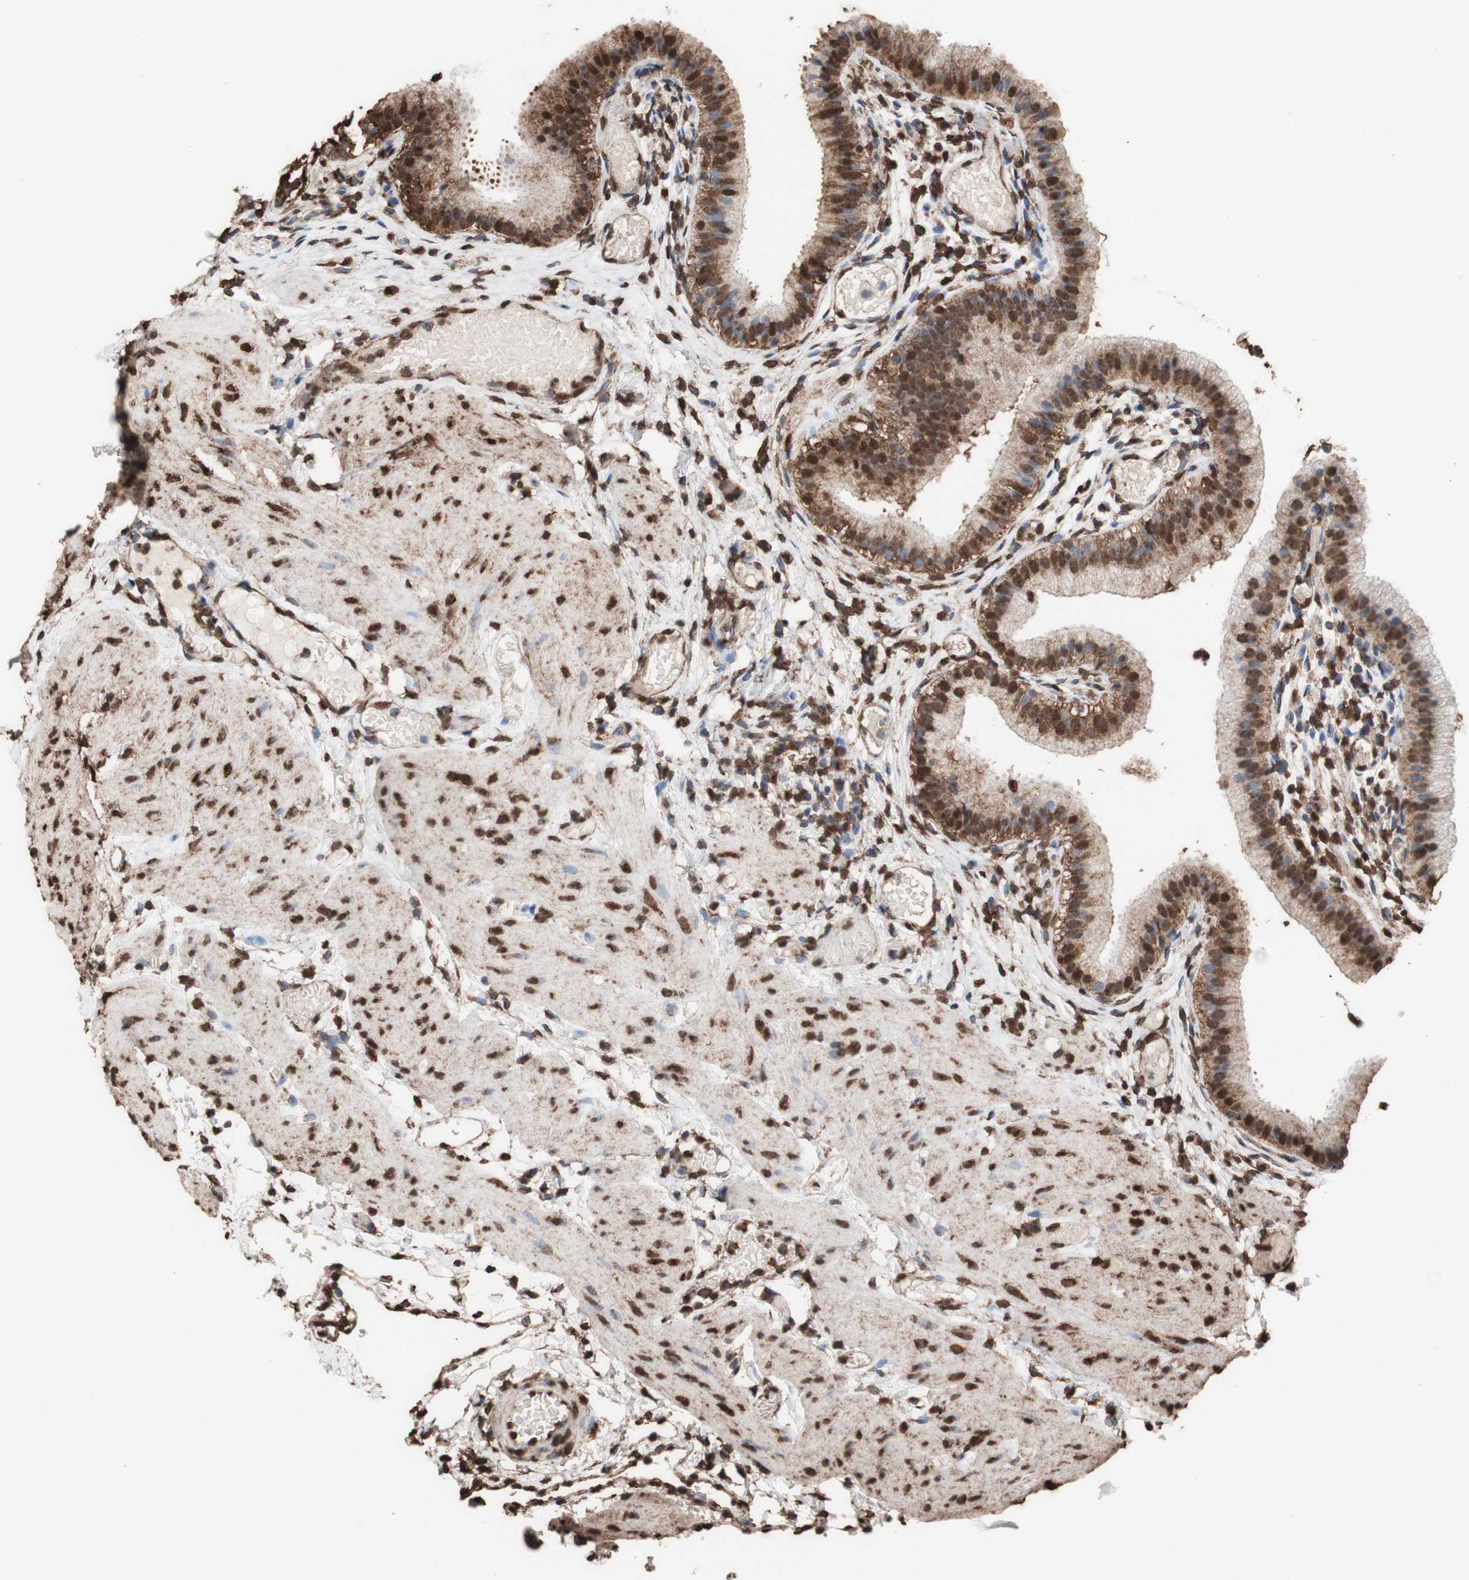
{"staining": {"intensity": "strong", "quantity": ">75%", "location": "cytoplasmic/membranous,nuclear"}, "tissue": "gallbladder", "cell_type": "Glandular cells", "image_type": "normal", "snomed": [{"axis": "morphology", "description": "Normal tissue, NOS"}, {"axis": "topography", "description": "Gallbladder"}], "caption": "A micrograph of human gallbladder stained for a protein demonstrates strong cytoplasmic/membranous,nuclear brown staining in glandular cells.", "gene": "PIDD1", "patient": {"sex": "female", "age": 26}}